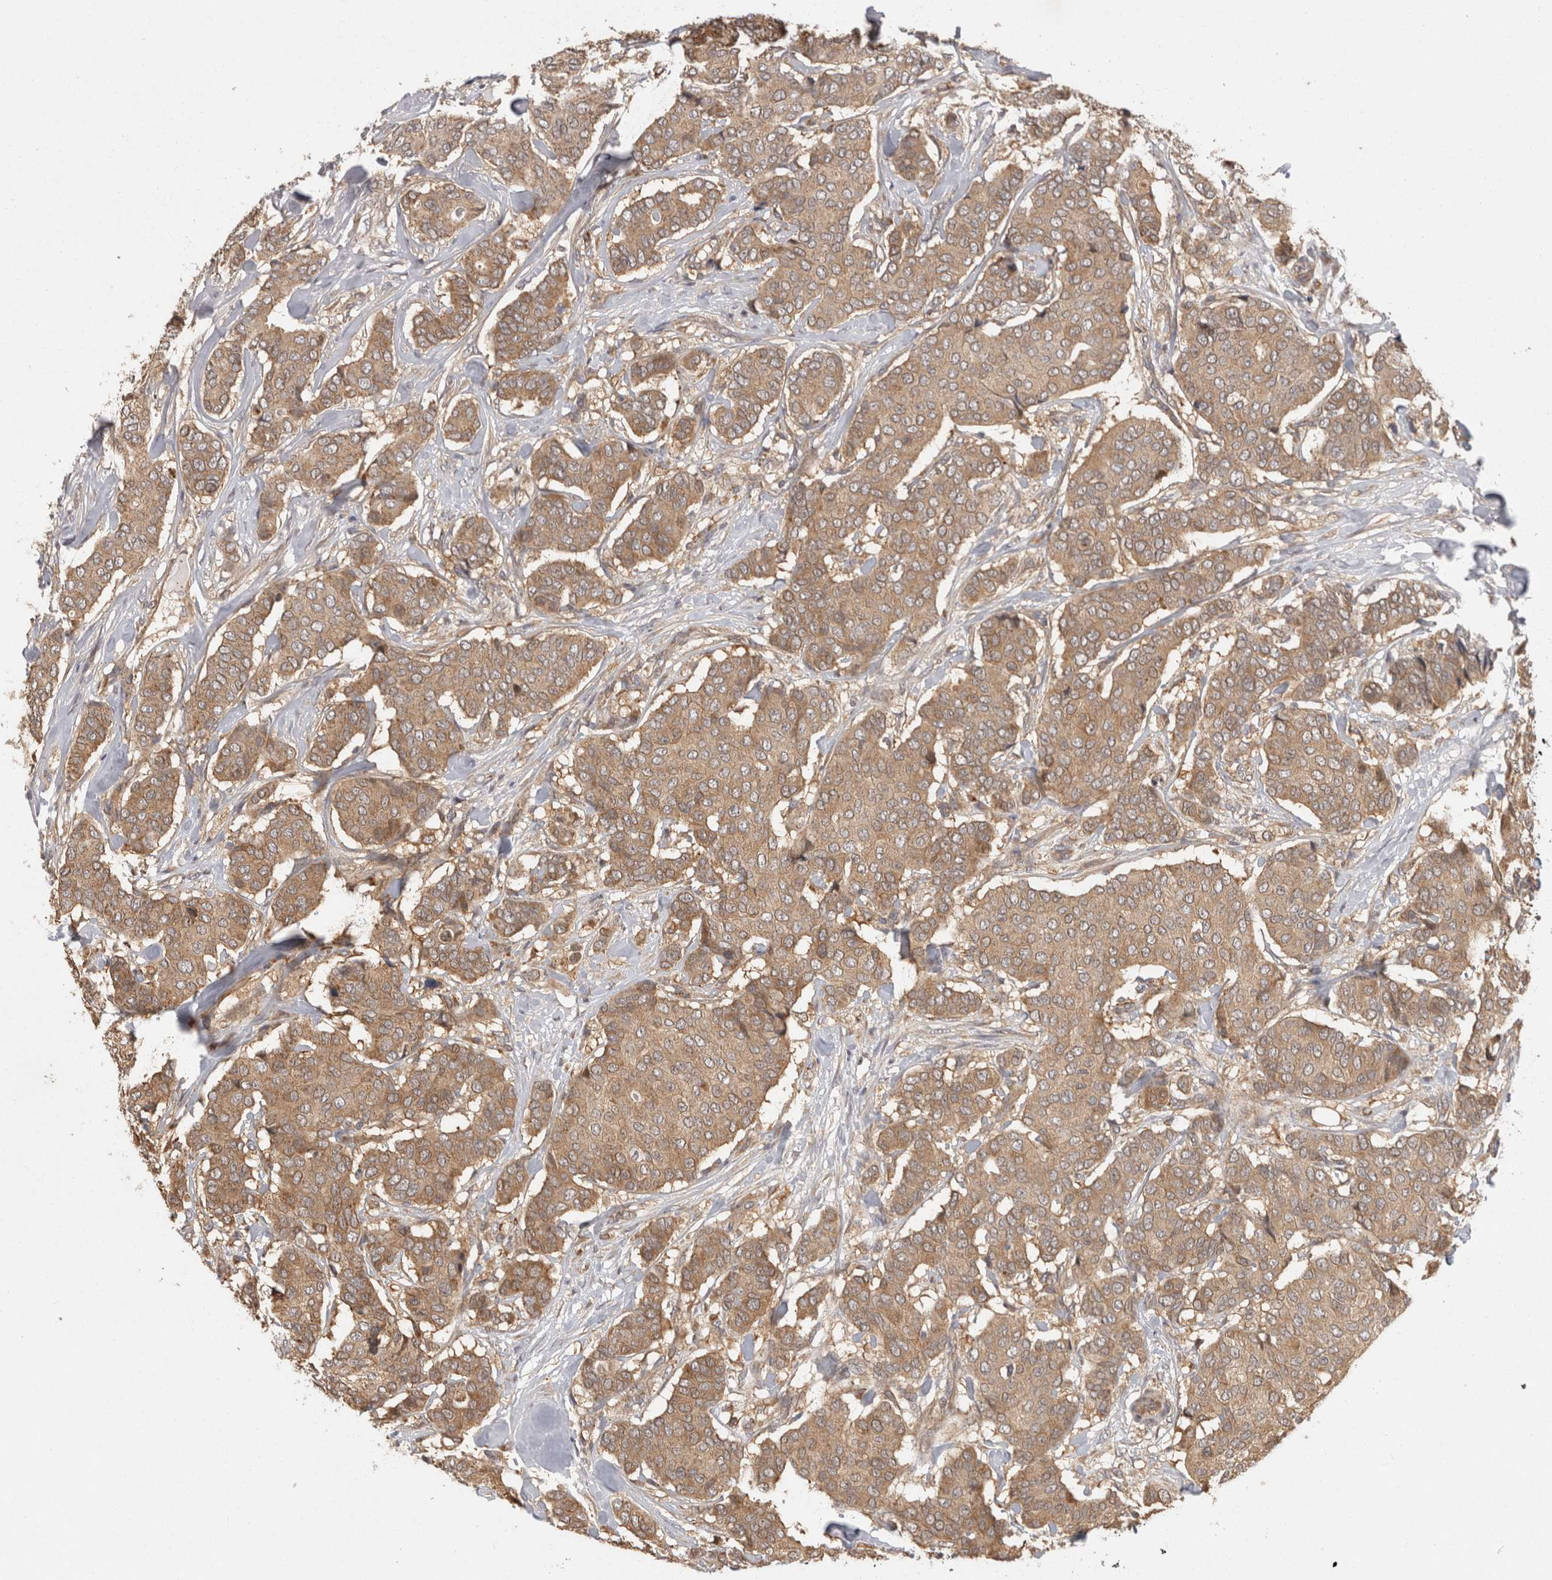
{"staining": {"intensity": "weak", "quantity": ">75%", "location": "cytoplasmic/membranous"}, "tissue": "breast cancer", "cell_type": "Tumor cells", "image_type": "cancer", "snomed": [{"axis": "morphology", "description": "Duct carcinoma"}, {"axis": "topography", "description": "Breast"}], "caption": "DAB immunohistochemical staining of intraductal carcinoma (breast) exhibits weak cytoplasmic/membranous protein positivity in about >75% of tumor cells. Using DAB (3,3'-diaminobenzidine) (brown) and hematoxylin (blue) stains, captured at high magnification using brightfield microscopy.", "gene": "ACAT2", "patient": {"sex": "female", "age": 75}}